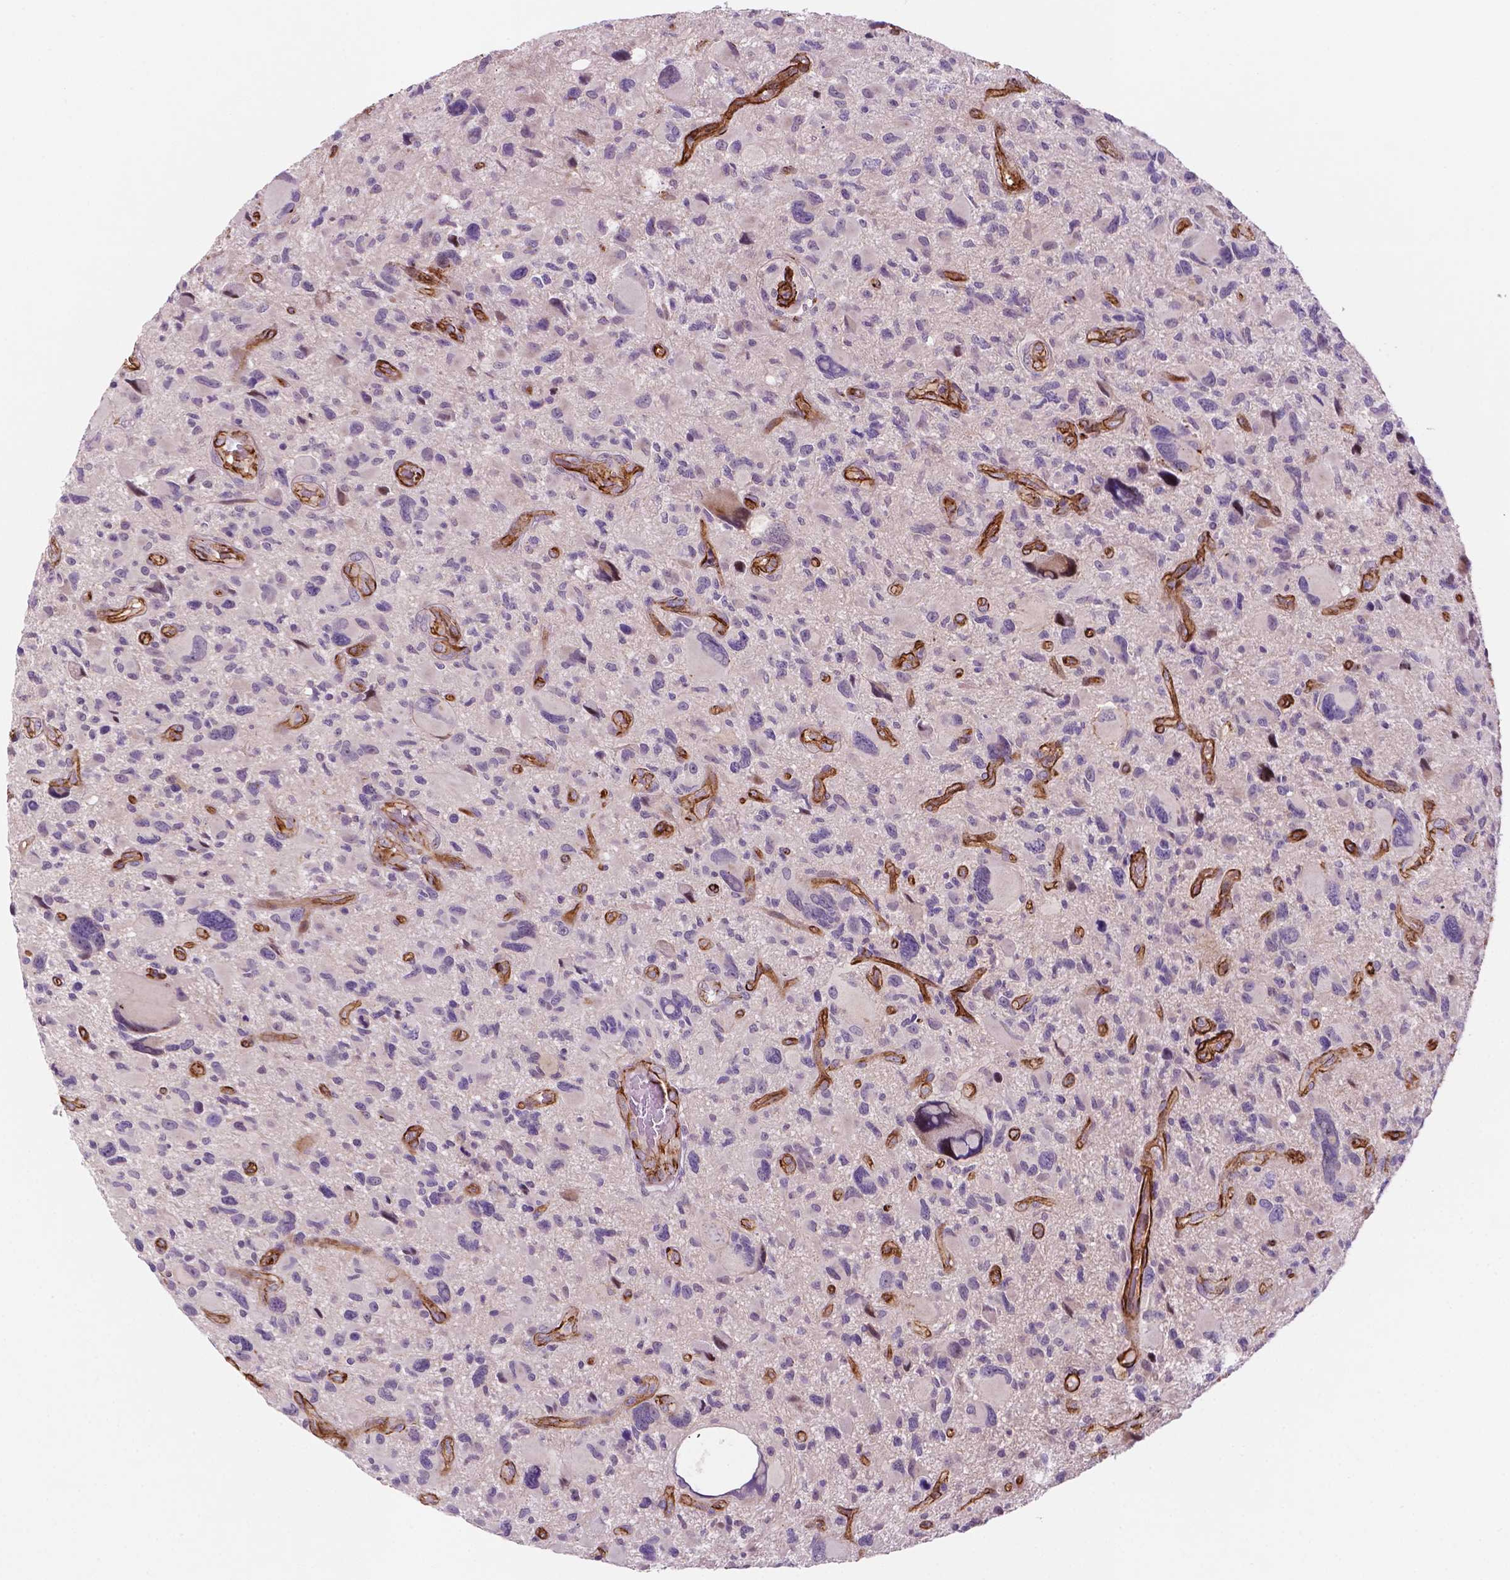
{"staining": {"intensity": "negative", "quantity": "none", "location": "none"}, "tissue": "glioma", "cell_type": "Tumor cells", "image_type": "cancer", "snomed": [{"axis": "morphology", "description": "Glioma, malignant, NOS"}, {"axis": "morphology", "description": "Glioma, malignant, High grade"}, {"axis": "topography", "description": "Brain"}], "caption": "The immunohistochemistry (IHC) micrograph has no significant staining in tumor cells of glioma tissue. (DAB immunohistochemistry with hematoxylin counter stain).", "gene": "EGFL8", "patient": {"sex": "female", "age": 71}}